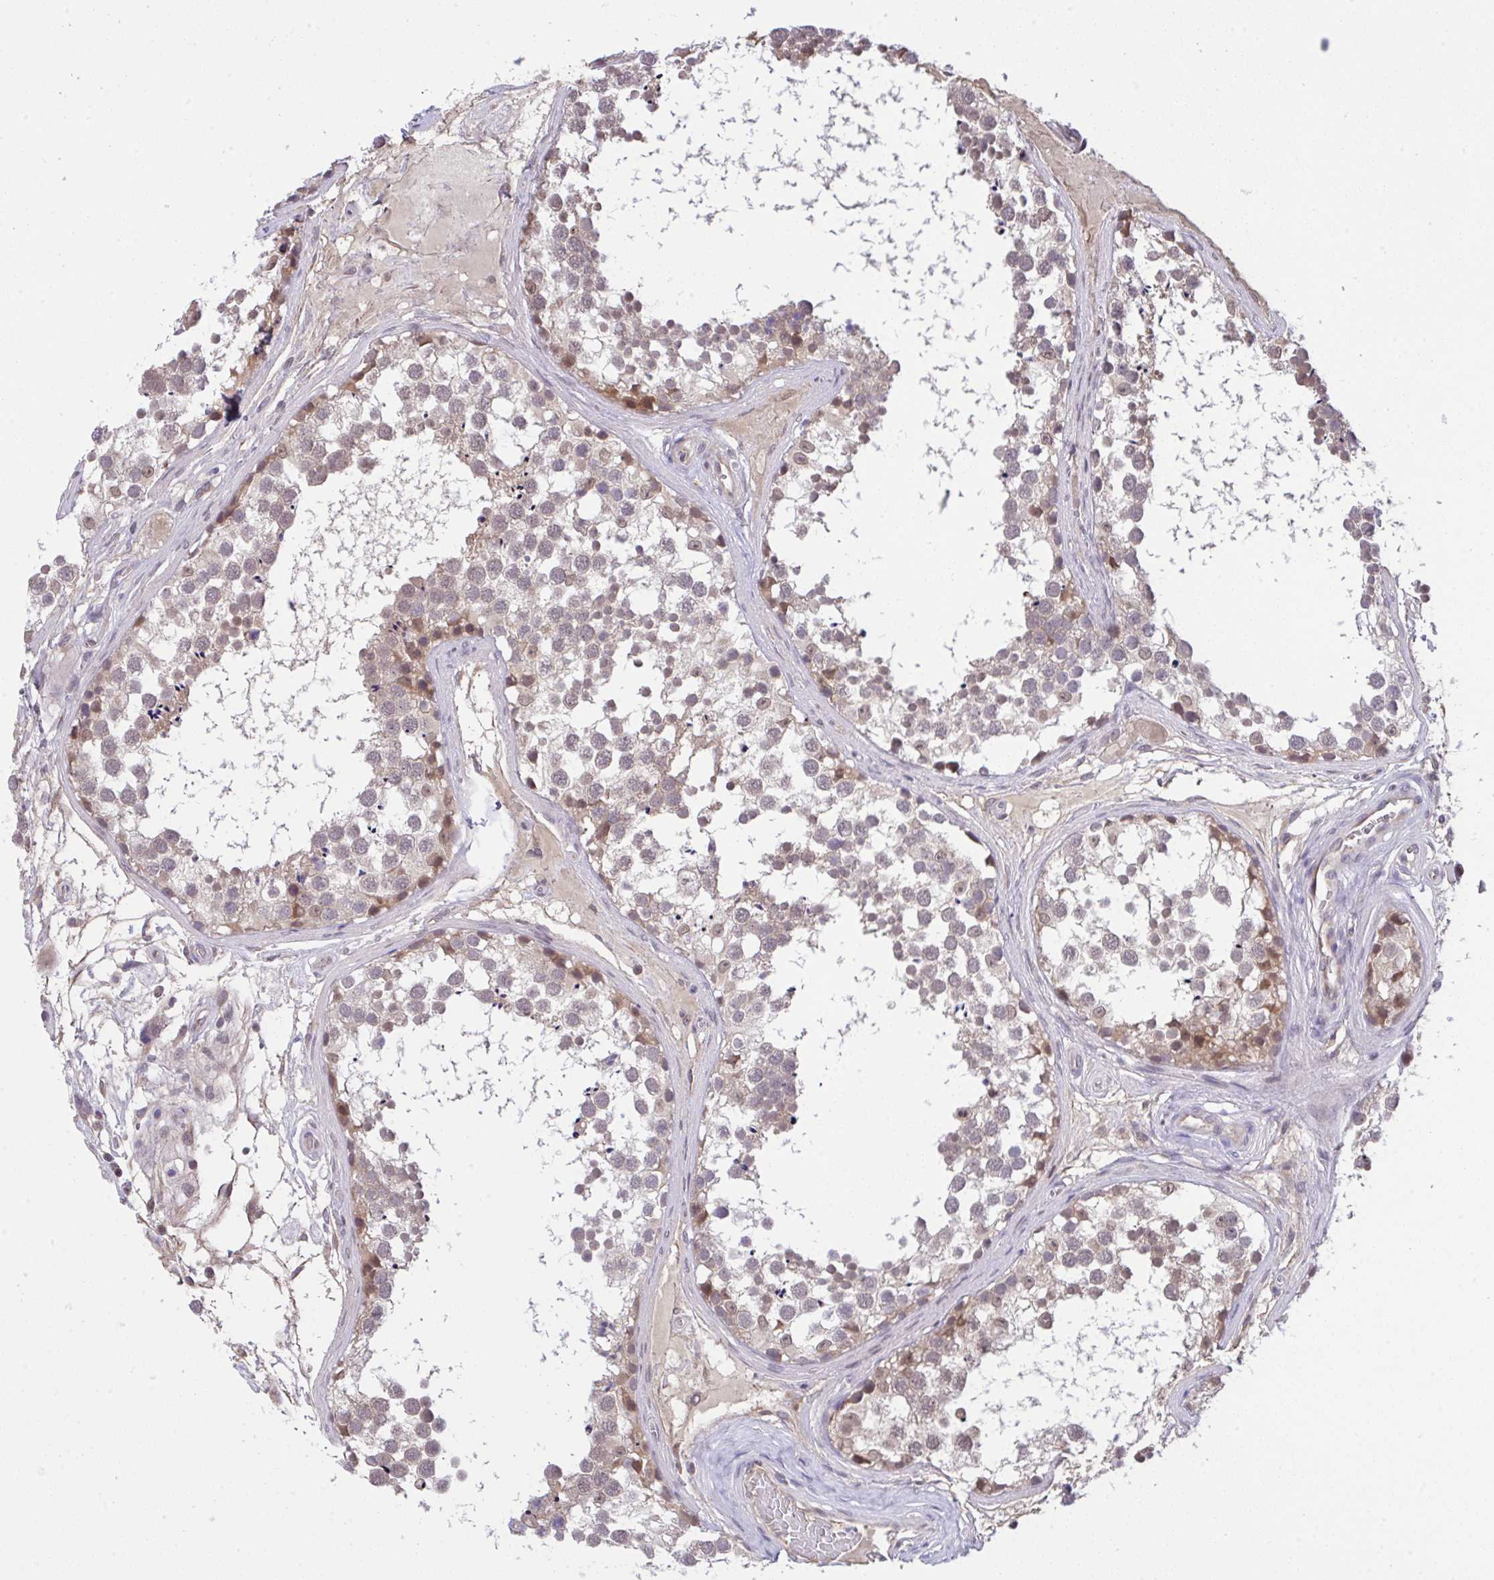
{"staining": {"intensity": "moderate", "quantity": "25%-75%", "location": "cytoplasmic/membranous,nuclear"}, "tissue": "testis", "cell_type": "Cells in seminiferous ducts", "image_type": "normal", "snomed": [{"axis": "morphology", "description": "Normal tissue, NOS"}, {"axis": "morphology", "description": "Seminoma, NOS"}, {"axis": "topography", "description": "Testis"}], "caption": "This image shows immunohistochemistry (IHC) staining of unremarkable testis, with medium moderate cytoplasmic/membranous,nuclear expression in approximately 25%-75% of cells in seminiferous ducts.", "gene": "C9orf64", "patient": {"sex": "male", "age": 65}}